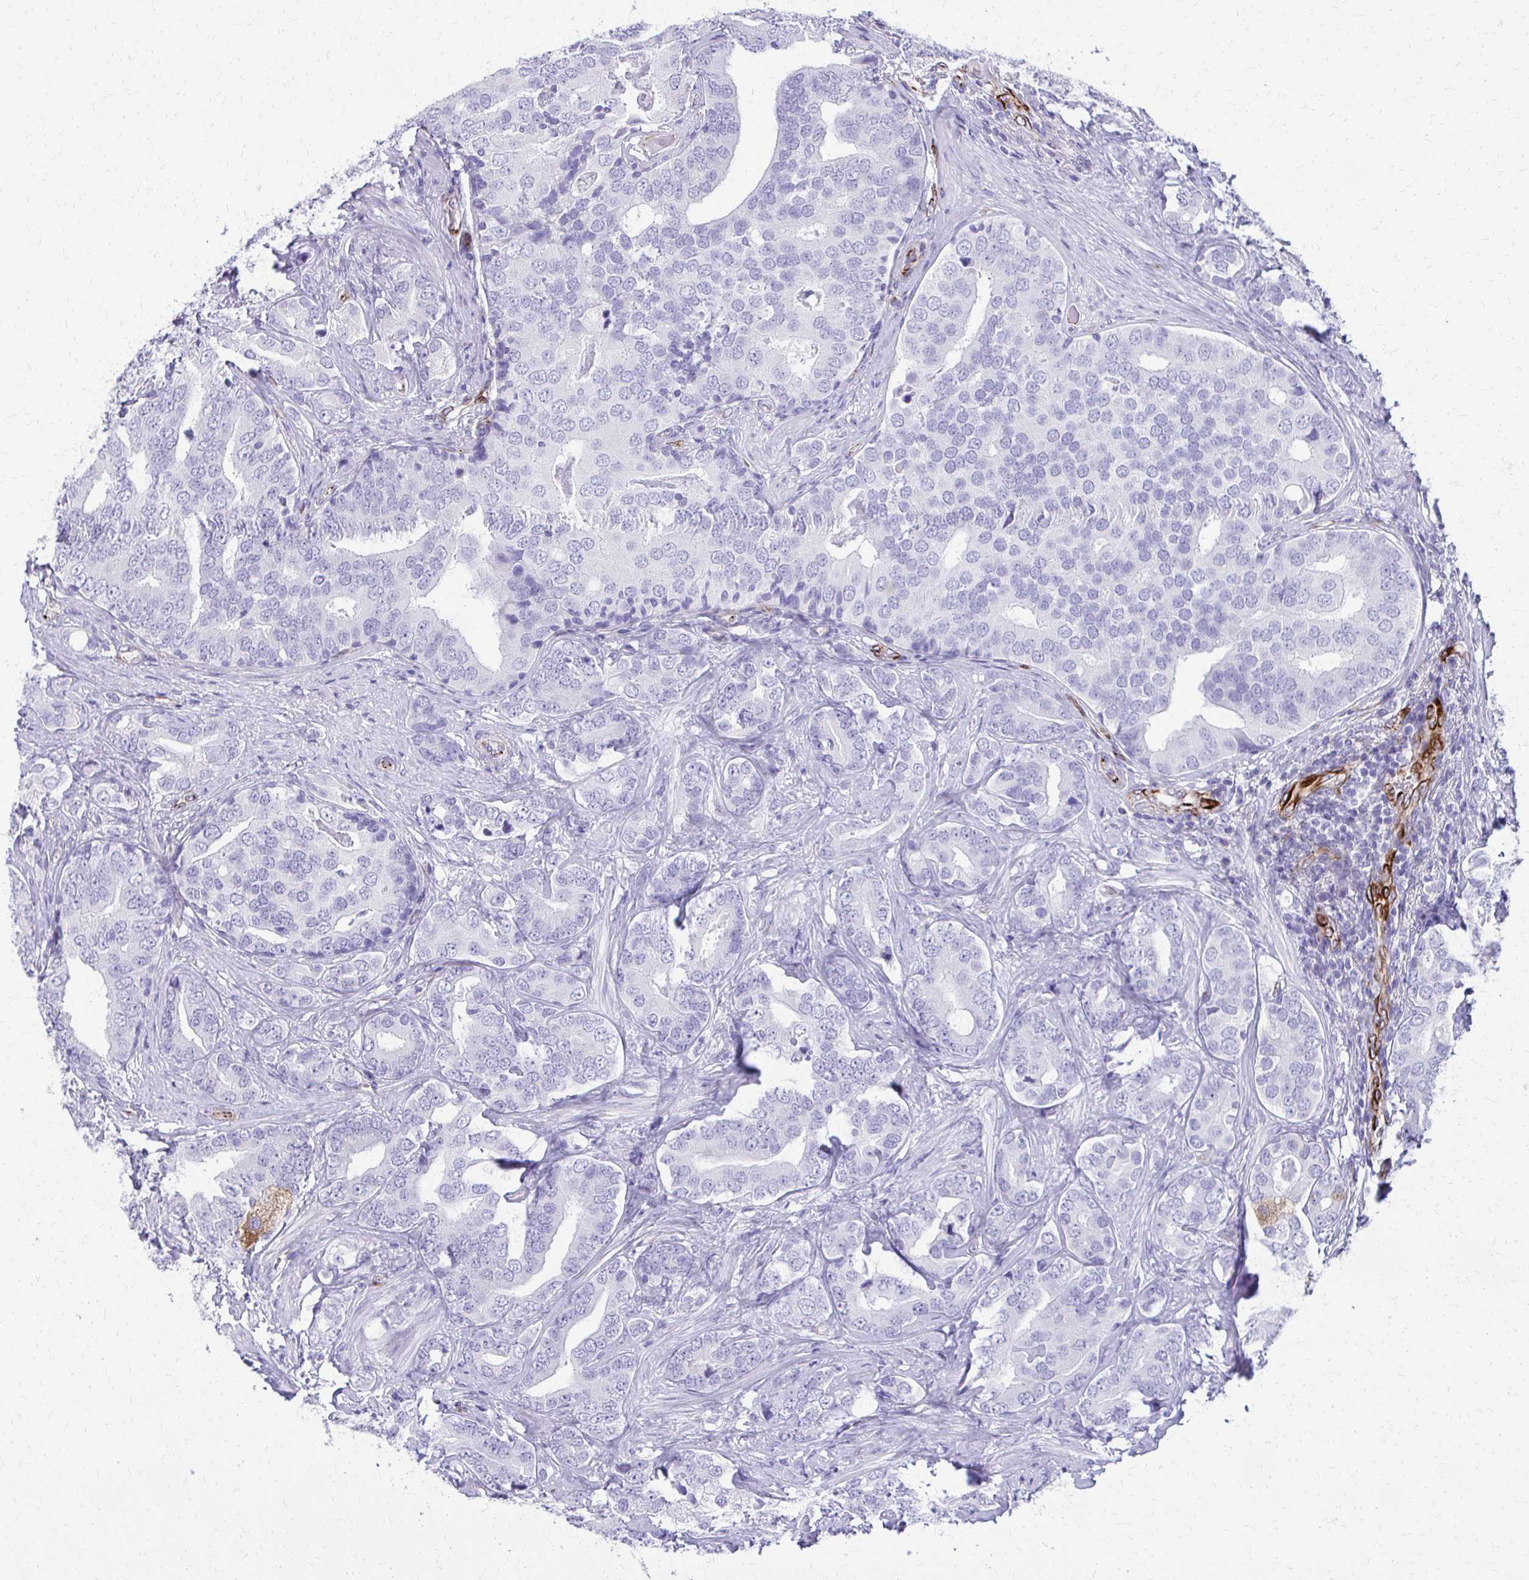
{"staining": {"intensity": "negative", "quantity": "none", "location": "none"}, "tissue": "prostate cancer", "cell_type": "Tumor cells", "image_type": "cancer", "snomed": [{"axis": "morphology", "description": "Adenocarcinoma, High grade"}, {"axis": "topography", "description": "Prostate"}], "caption": "Immunohistochemical staining of adenocarcinoma (high-grade) (prostate) exhibits no significant staining in tumor cells. The staining was performed using DAB (3,3'-diaminobenzidine) to visualize the protein expression in brown, while the nuclei were stained in blue with hematoxylin (Magnification: 20x).", "gene": "TRIM6", "patient": {"sex": "male", "age": 62}}